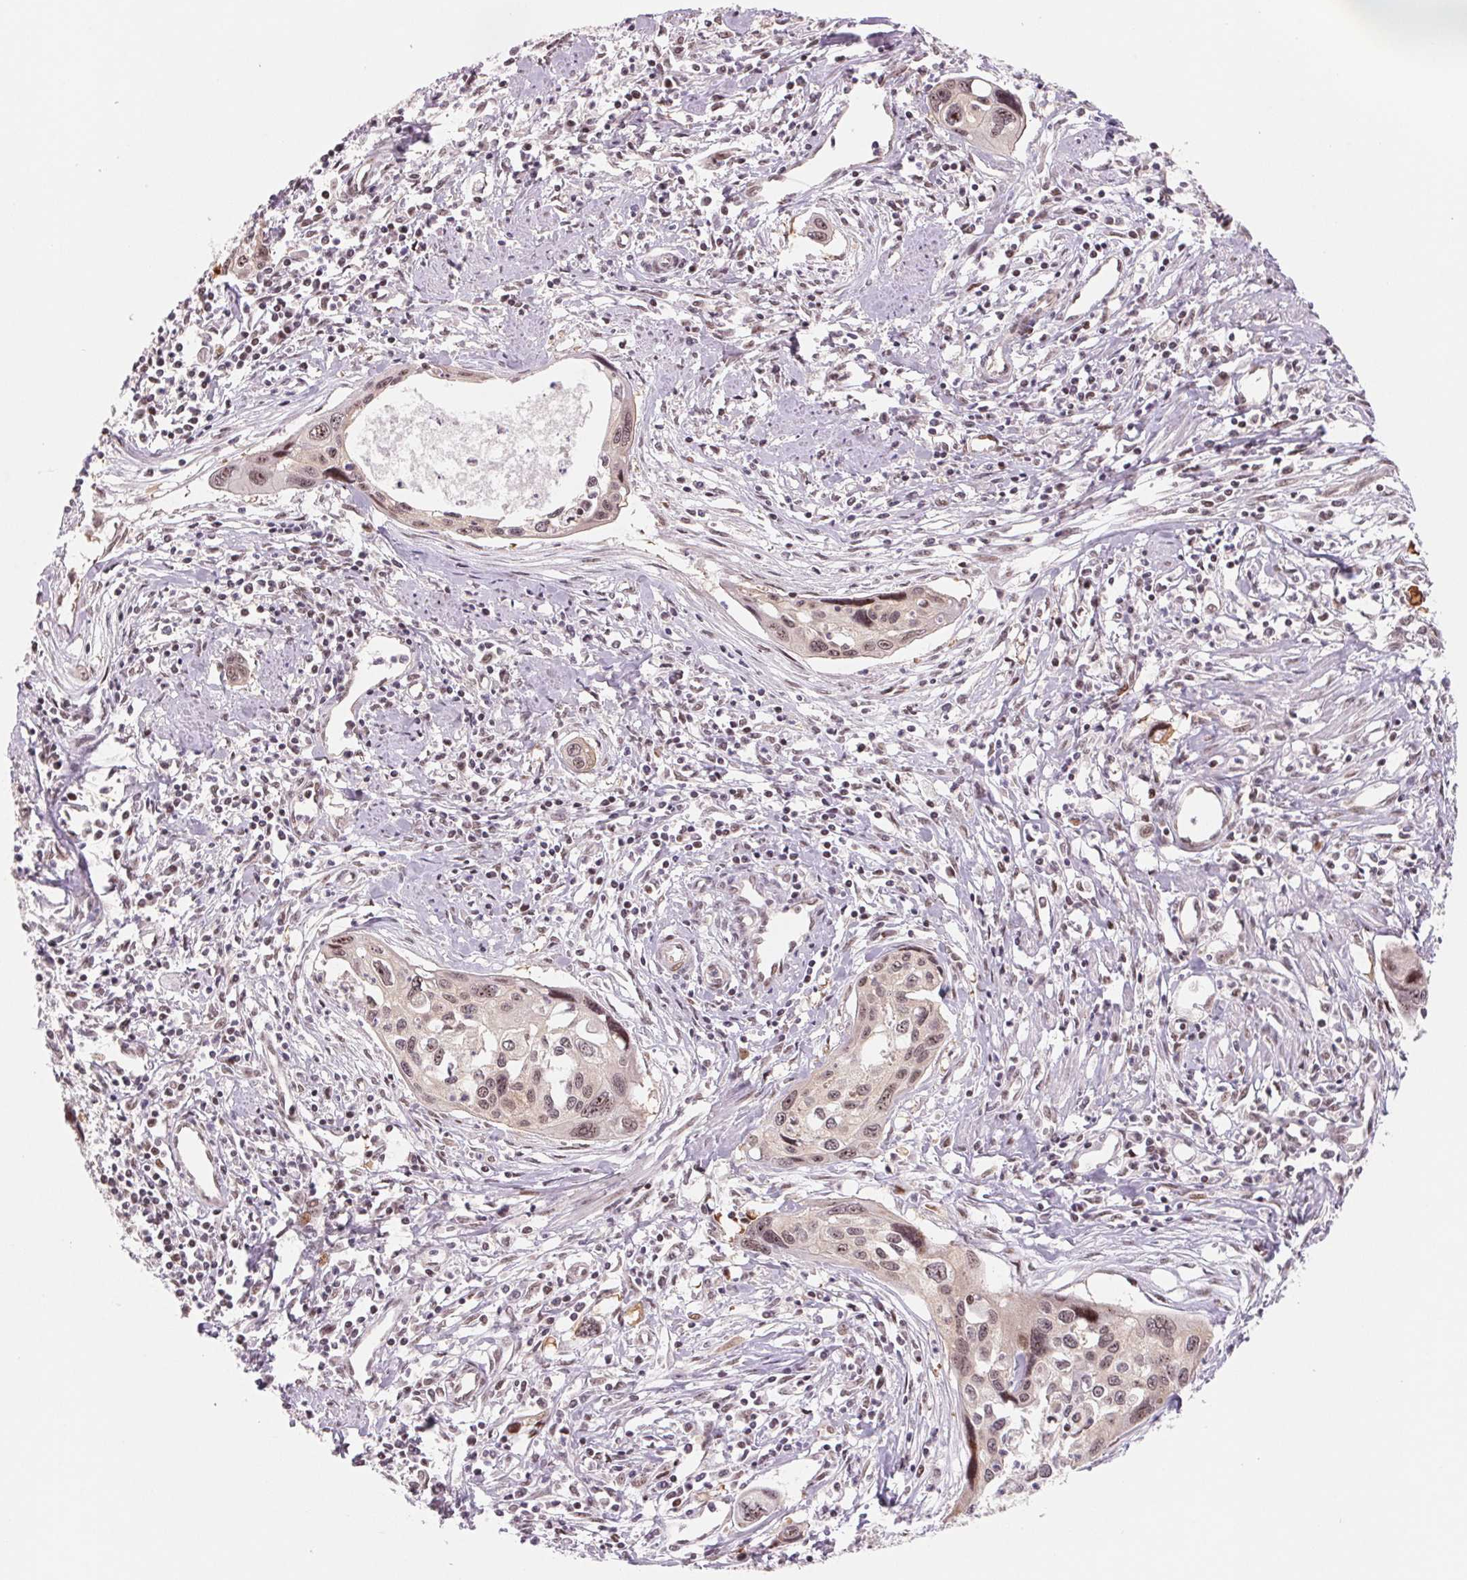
{"staining": {"intensity": "moderate", "quantity": "25%-75%", "location": "nuclear"}, "tissue": "cervical cancer", "cell_type": "Tumor cells", "image_type": "cancer", "snomed": [{"axis": "morphology", "description": "Squamous cell carcinoma, NOS"}, {"axis": "topography", "description": "Cervix"}], "caption": "Cervical squamous cell carcinoma stained with a protein marker exhibits moderate staining in tumor cells.", "gene": "DNAJB6", "patient": {"sex": "female", "age": 31}}